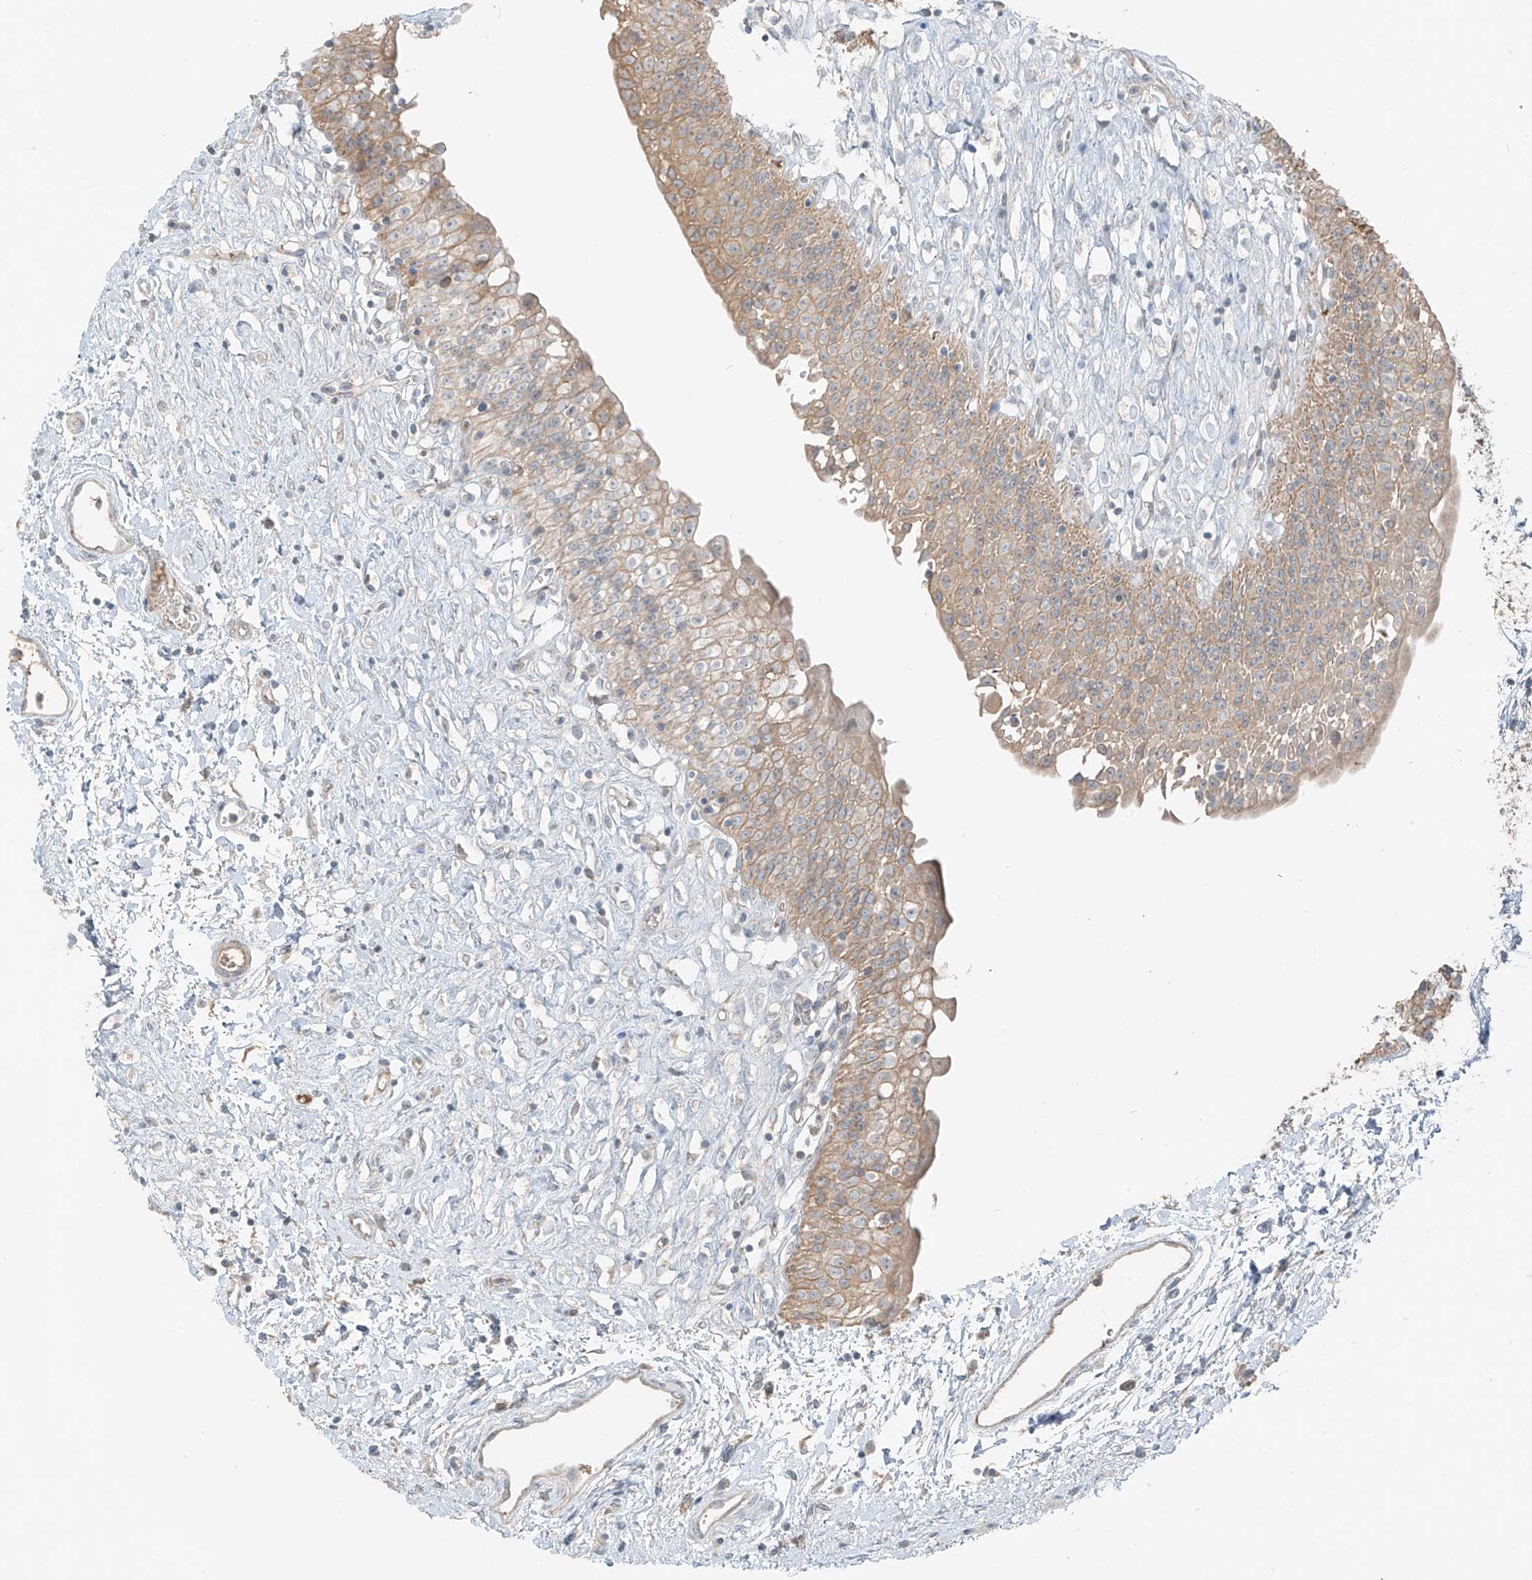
{"staining": {"intensity": "weak", "quantity": ">75%", "location": "cytoplasmic/membranous"}, "tissue": "urinary bladder", "cell_type": "Urothelial cells", "image_type": "normal", "snomed": [{"axis": "morphology", "description": "Normal tissue, NOS"}, {"axis": "topography", "description": "Urinary bladder"}], "caption": "Immunohistochemical staining of benign human urinary bladder demonstrates weak cytoplasmic/membranous protein staining in about >75% of urothelial cells. The staining was performed using DAB (3,3'-diaminobenzidine) to visualize the protein expression in brown, while the nuclei were stained in blue with hematoxylin (Magnification: 20x).", "gene": "FSTL1", "patient": {"sex": "male", "age": 51}}